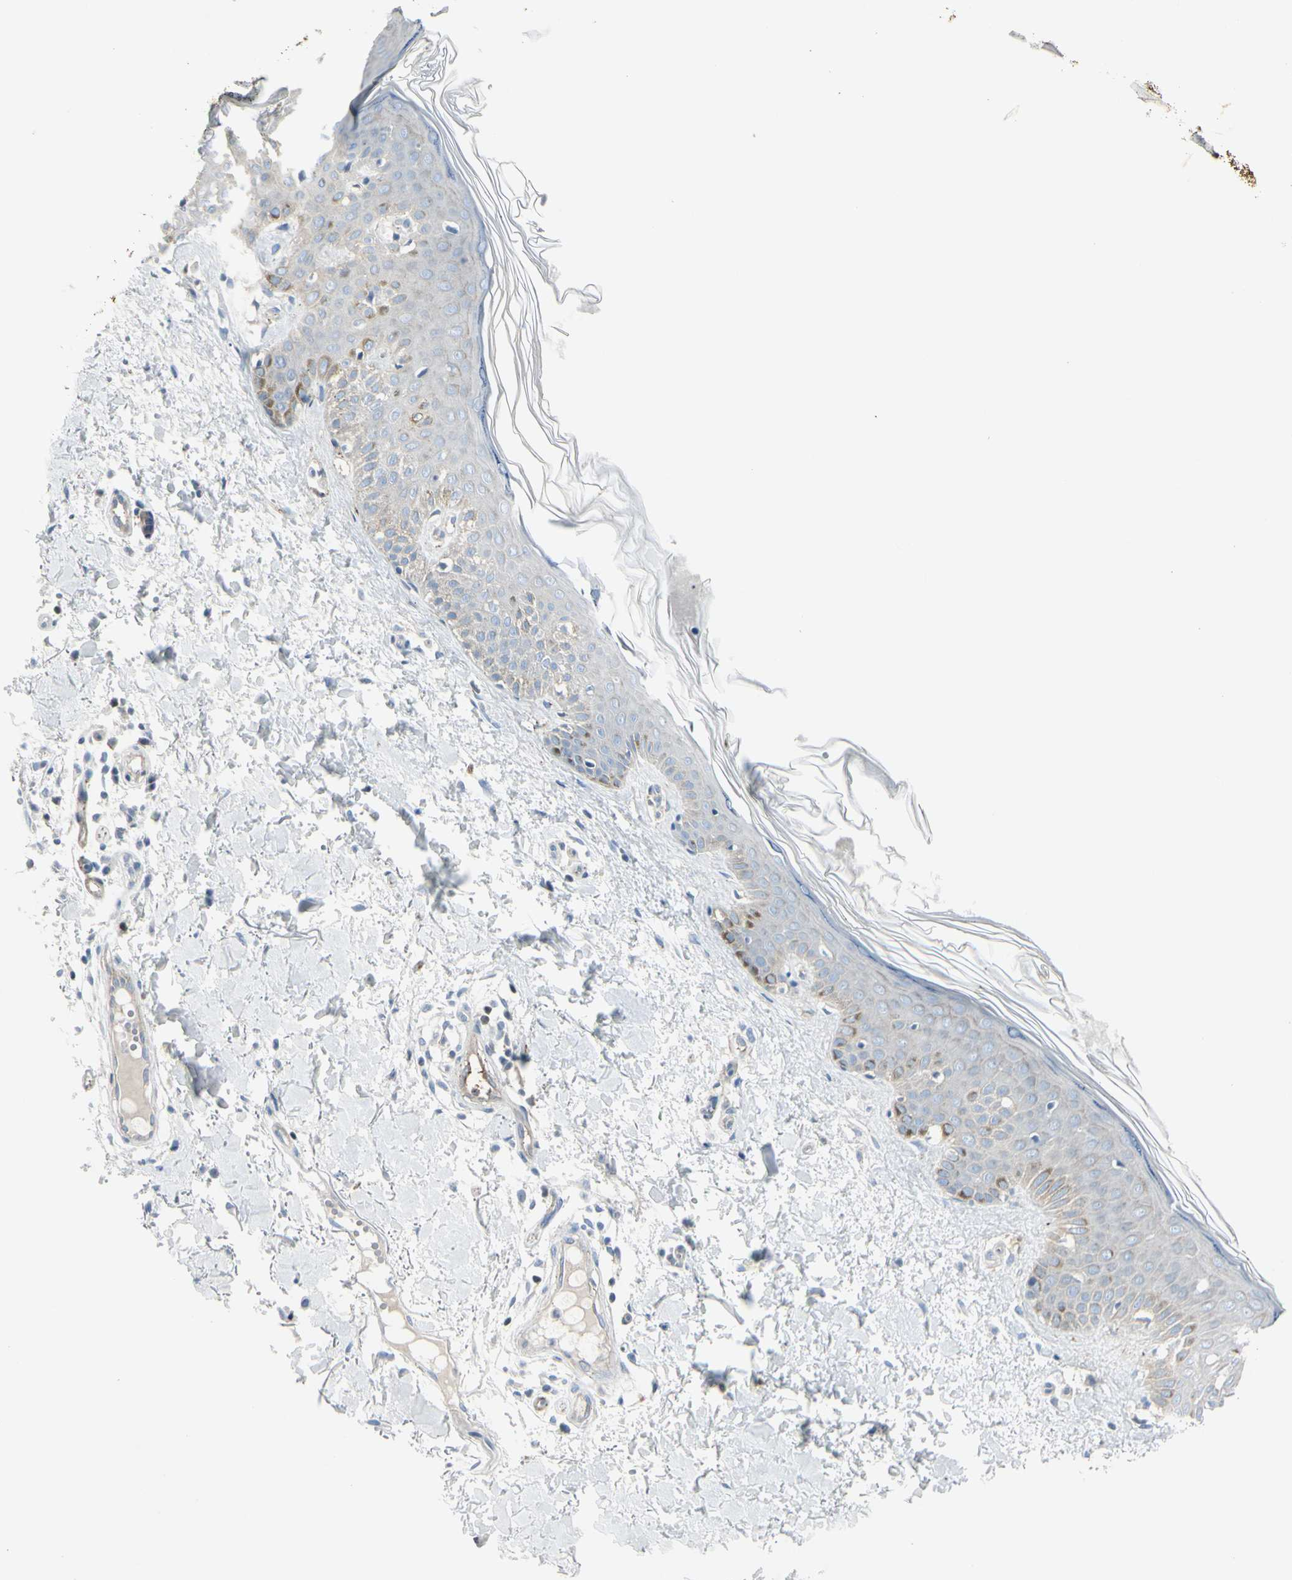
{"staining": {"intensity": "negative", "quantity": "none", "location": "none"}, "tissue": "skin", "cell_type": "Fibroblasts", "image_type": "normal", "snomed": [{"axis": "morphology", "description": "Normal tissue, NOS"}, {"axis": "topography", "description": "Skin"}], "caption": "Normal skin was stained to show a protein in brown. There is no significant expression in fibroblasts. Brightfield microscopy of immunohistochemistry (IHC) stained with DAB (3,3'-diaminobenzidine) (brown) and hematoxylin (blue), captured at high magnification.", "gene": "CACNA2D1", "patient": {"sex": "male", "age": 67}}